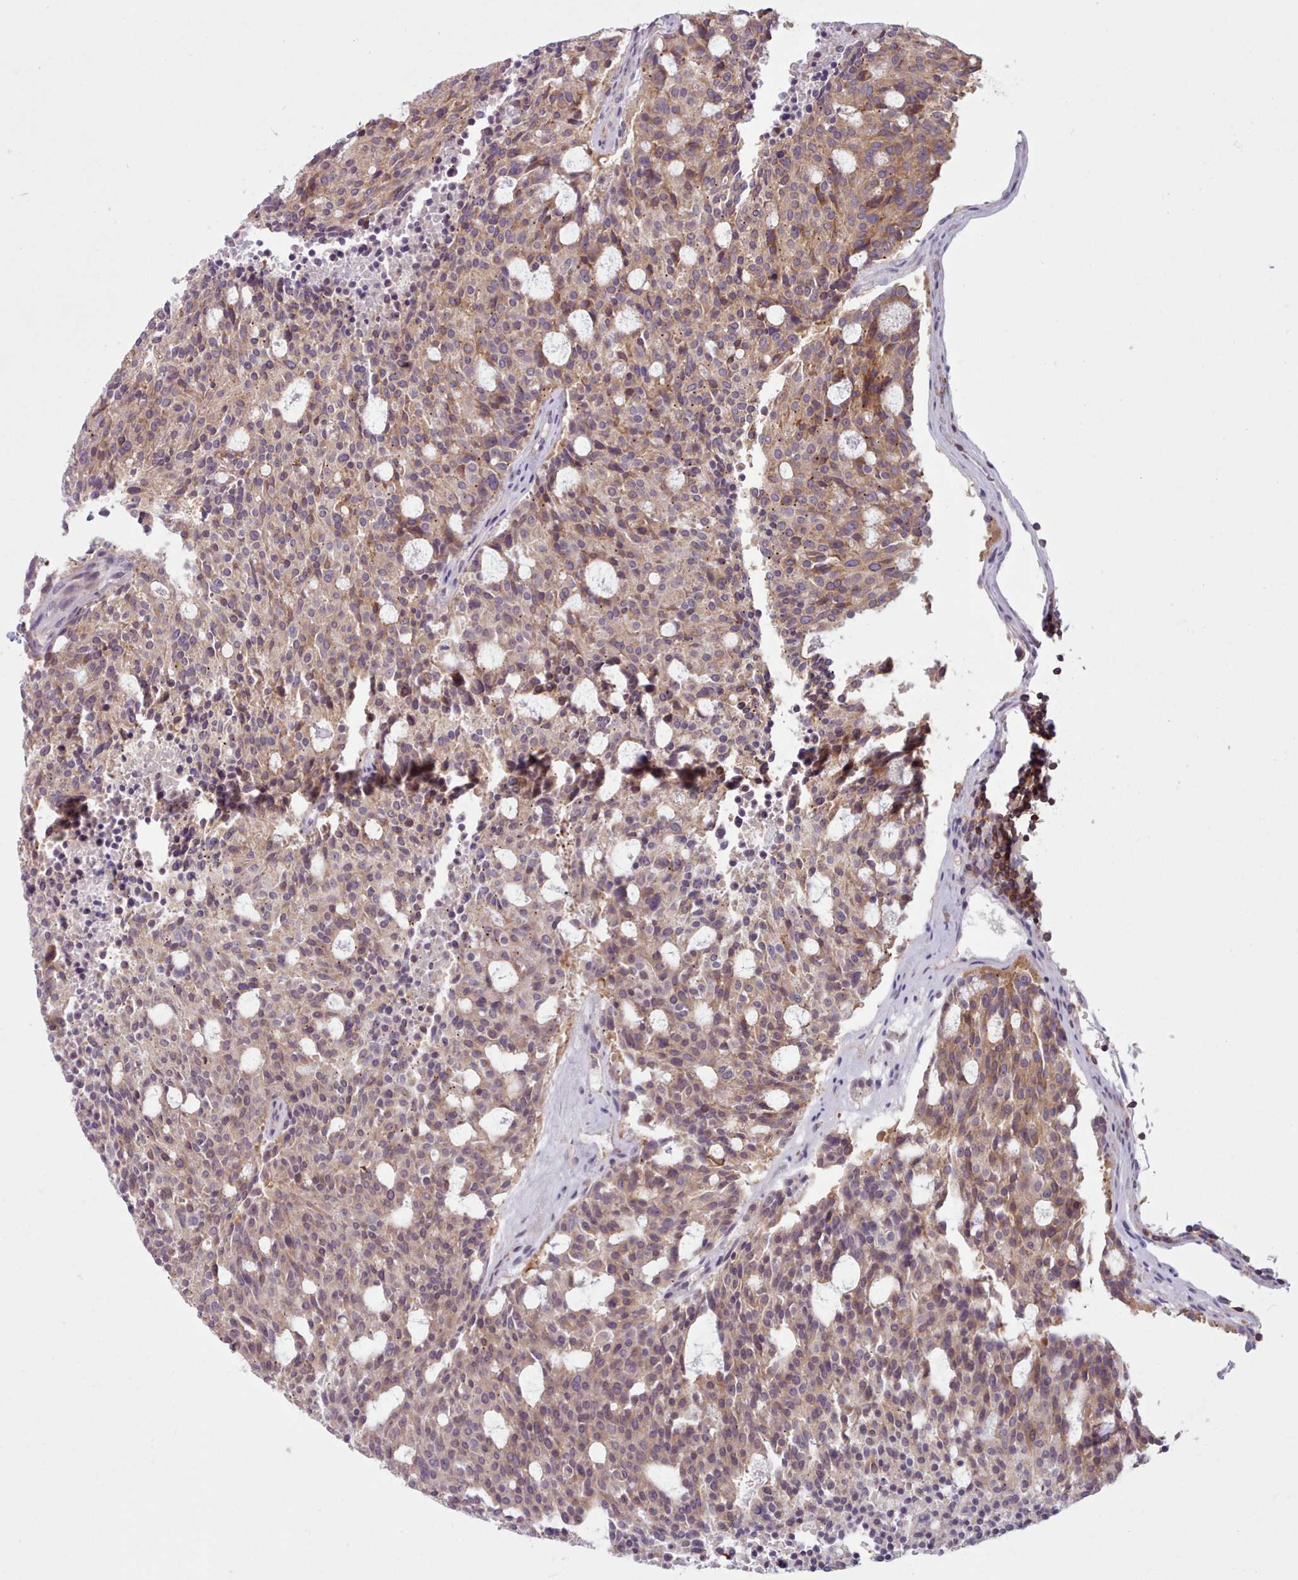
{"staining": {"intensity": "moderate", "quantity": ">75%", "location": "cytoplasmic/membranous"}, "tissue": "carcinoid", "cell_type": "Tumor cells", "image_type": "cancer", "snomed": [{"axis": "morphology", "description": "Carcinoid, malignant, NOS"}, {"axis": "topography", "description": "Pancreas"}], "caption": "Carcinoid (malignant) stained with DAB (3,3'-diaminobenzidine) immunohistochemistry (IHC) reveals medium levels of moderate cytoplasmic/membranous staining in approximately >75% of tumor cells.", "gene": "CRYBG1", "patient": {"sex": "female", "age": 54}}